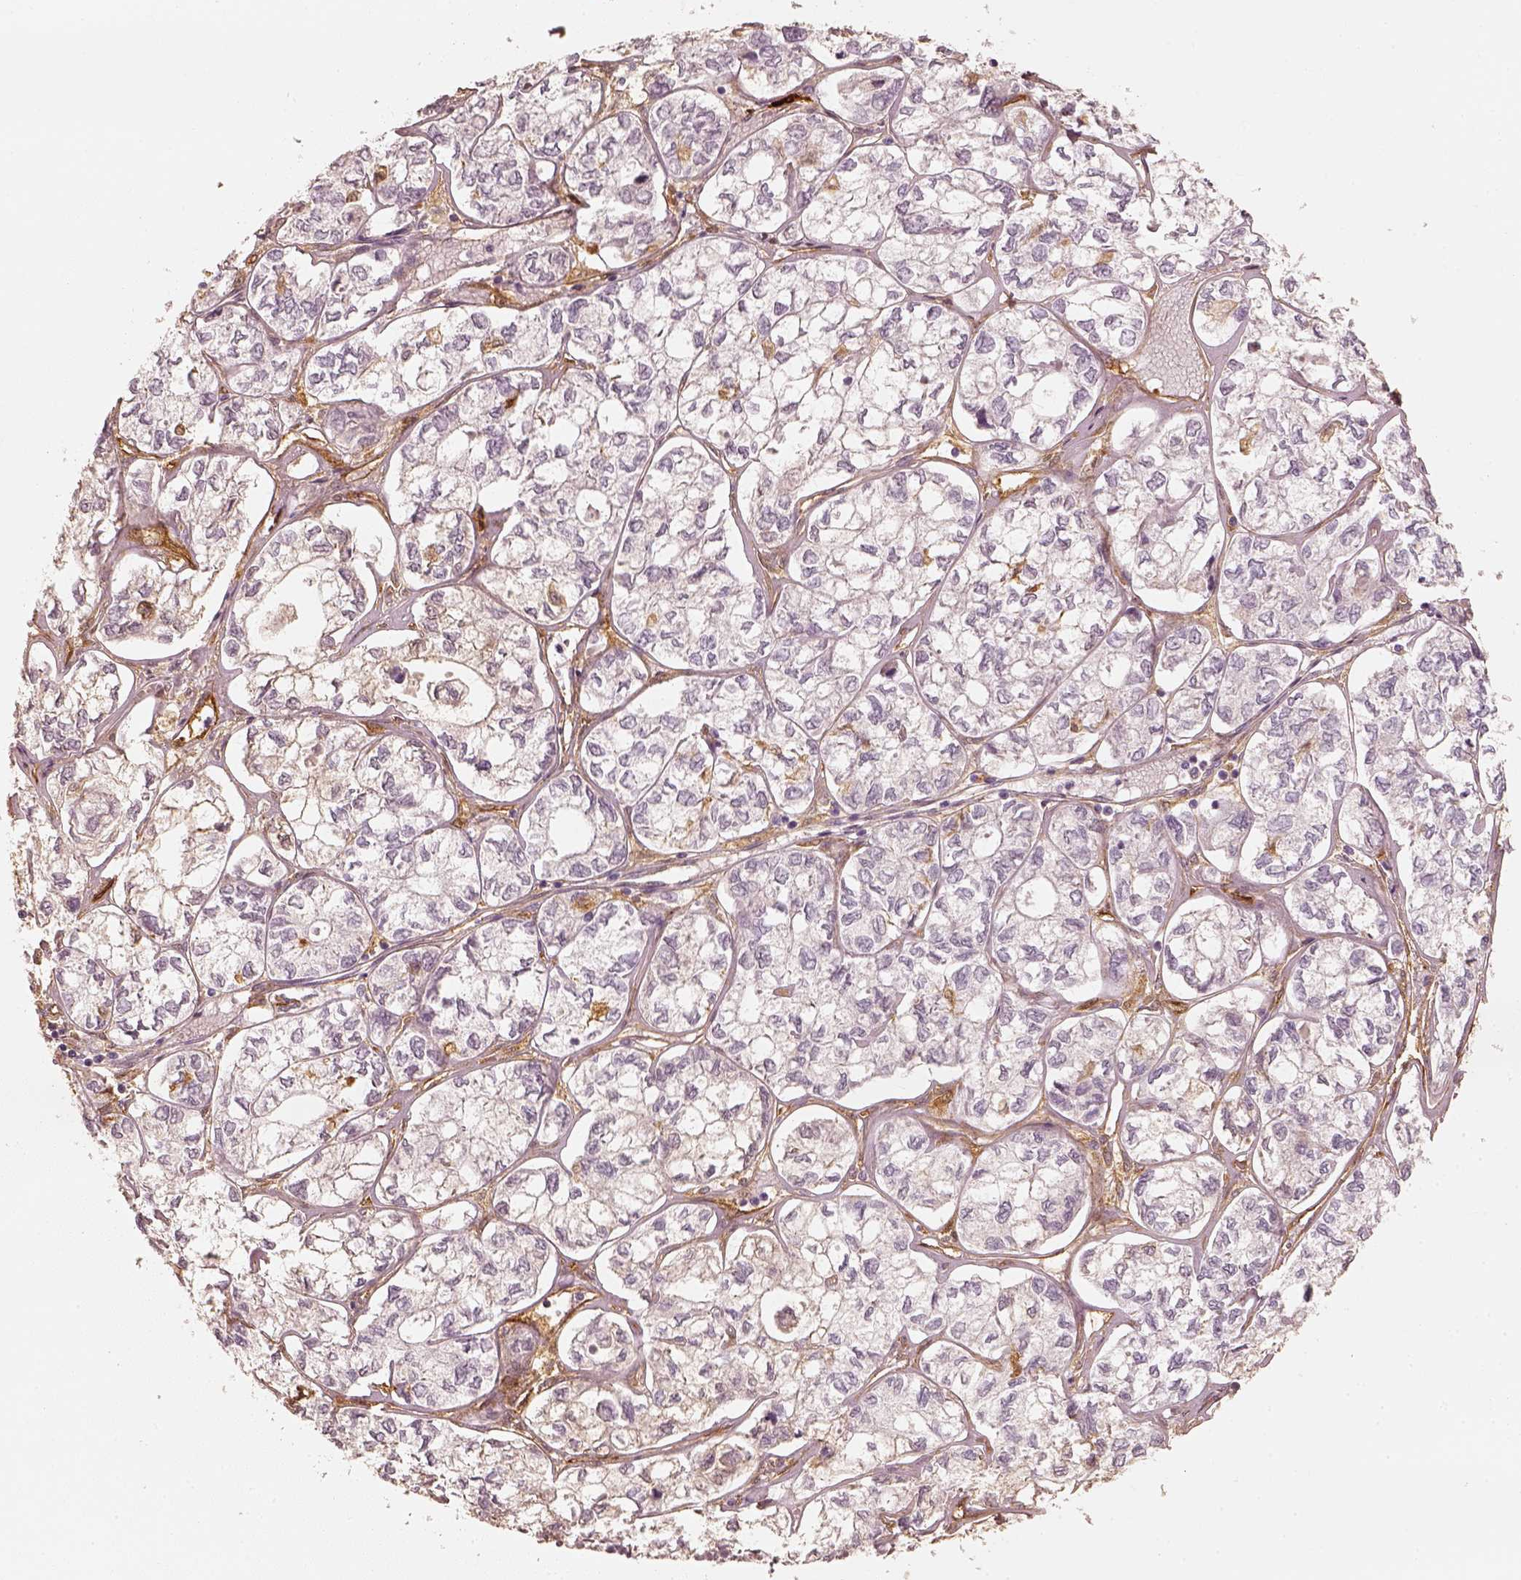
{"staining": {"intensity": "negative", "quantity": "none", "location": "none"}, "tissue": "ovarian cancer", "cell_type": "Tumor cells", "image_type": "cancer", "snomed": [{"axis": "morphology", "description": "Carcinoma, endometroid"}, {"axis": "topography", "description": "Ovary"}], "caption": "Human ovarian endometroid carcinoma stained for a protein using immunohistochemistry (IHC) exhibits no positivity in tumor cells.", "gene": "FSCN1", "patient": {"sex": "female", "age": 64}}